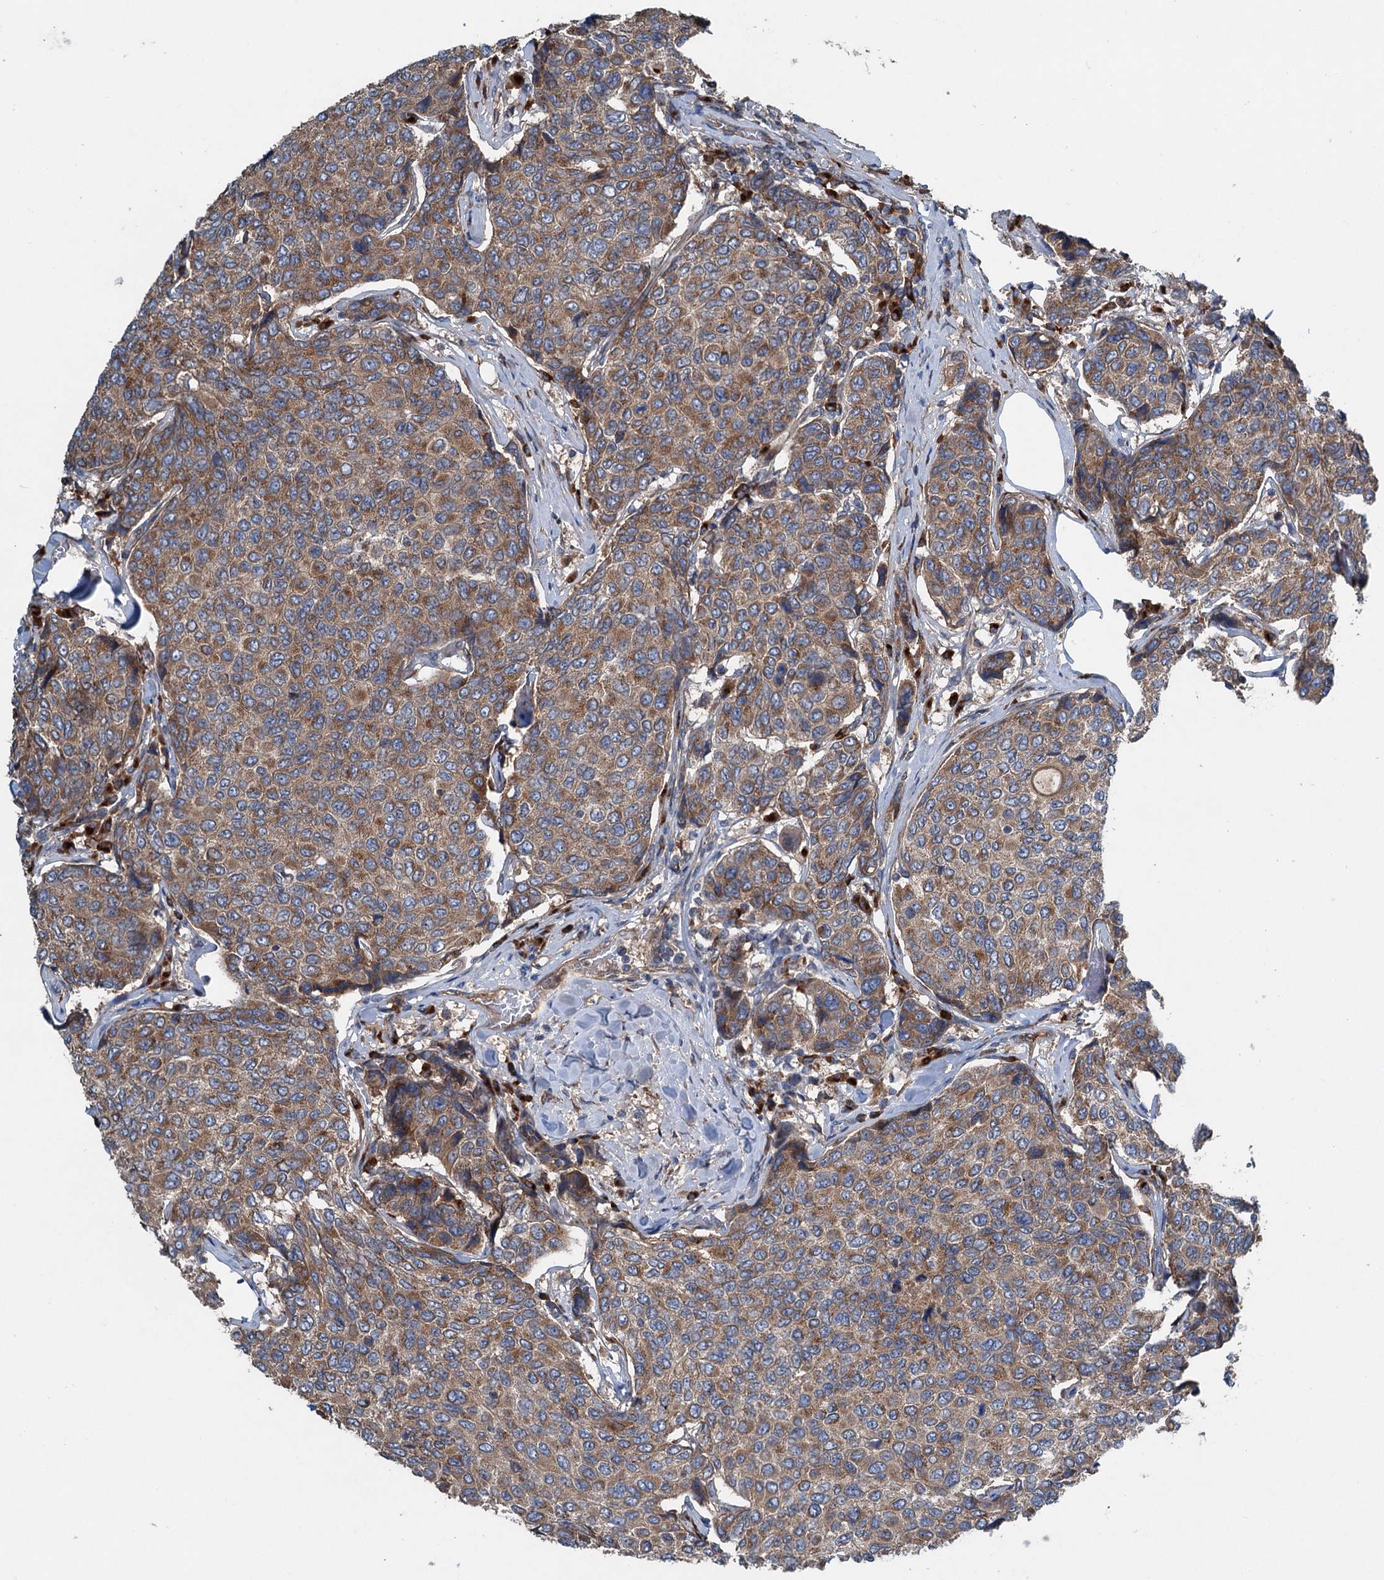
{"staining": {"intensity": "moderate", "quantity": ">75%", "location": "cytoplasmic/membranous"}, "tissue": "breast cancer", "cell_type": "Tumor cells", "image_type": "cancer", "snomed": [{"axis": "morphology", "description": "Duct carcinoma"}, {"axis": "topography", "description": "Breast"}], "caption": "Approximately >75% of tumor cells in human invasive ductal carcinoma (breast) demonstrate moderate cytoplasmic/membranous protein staining as visualized by brown immunohistochemical staining.", "gene": "CALCOCO1", "patient": {"sex": "female", "age": 55}}